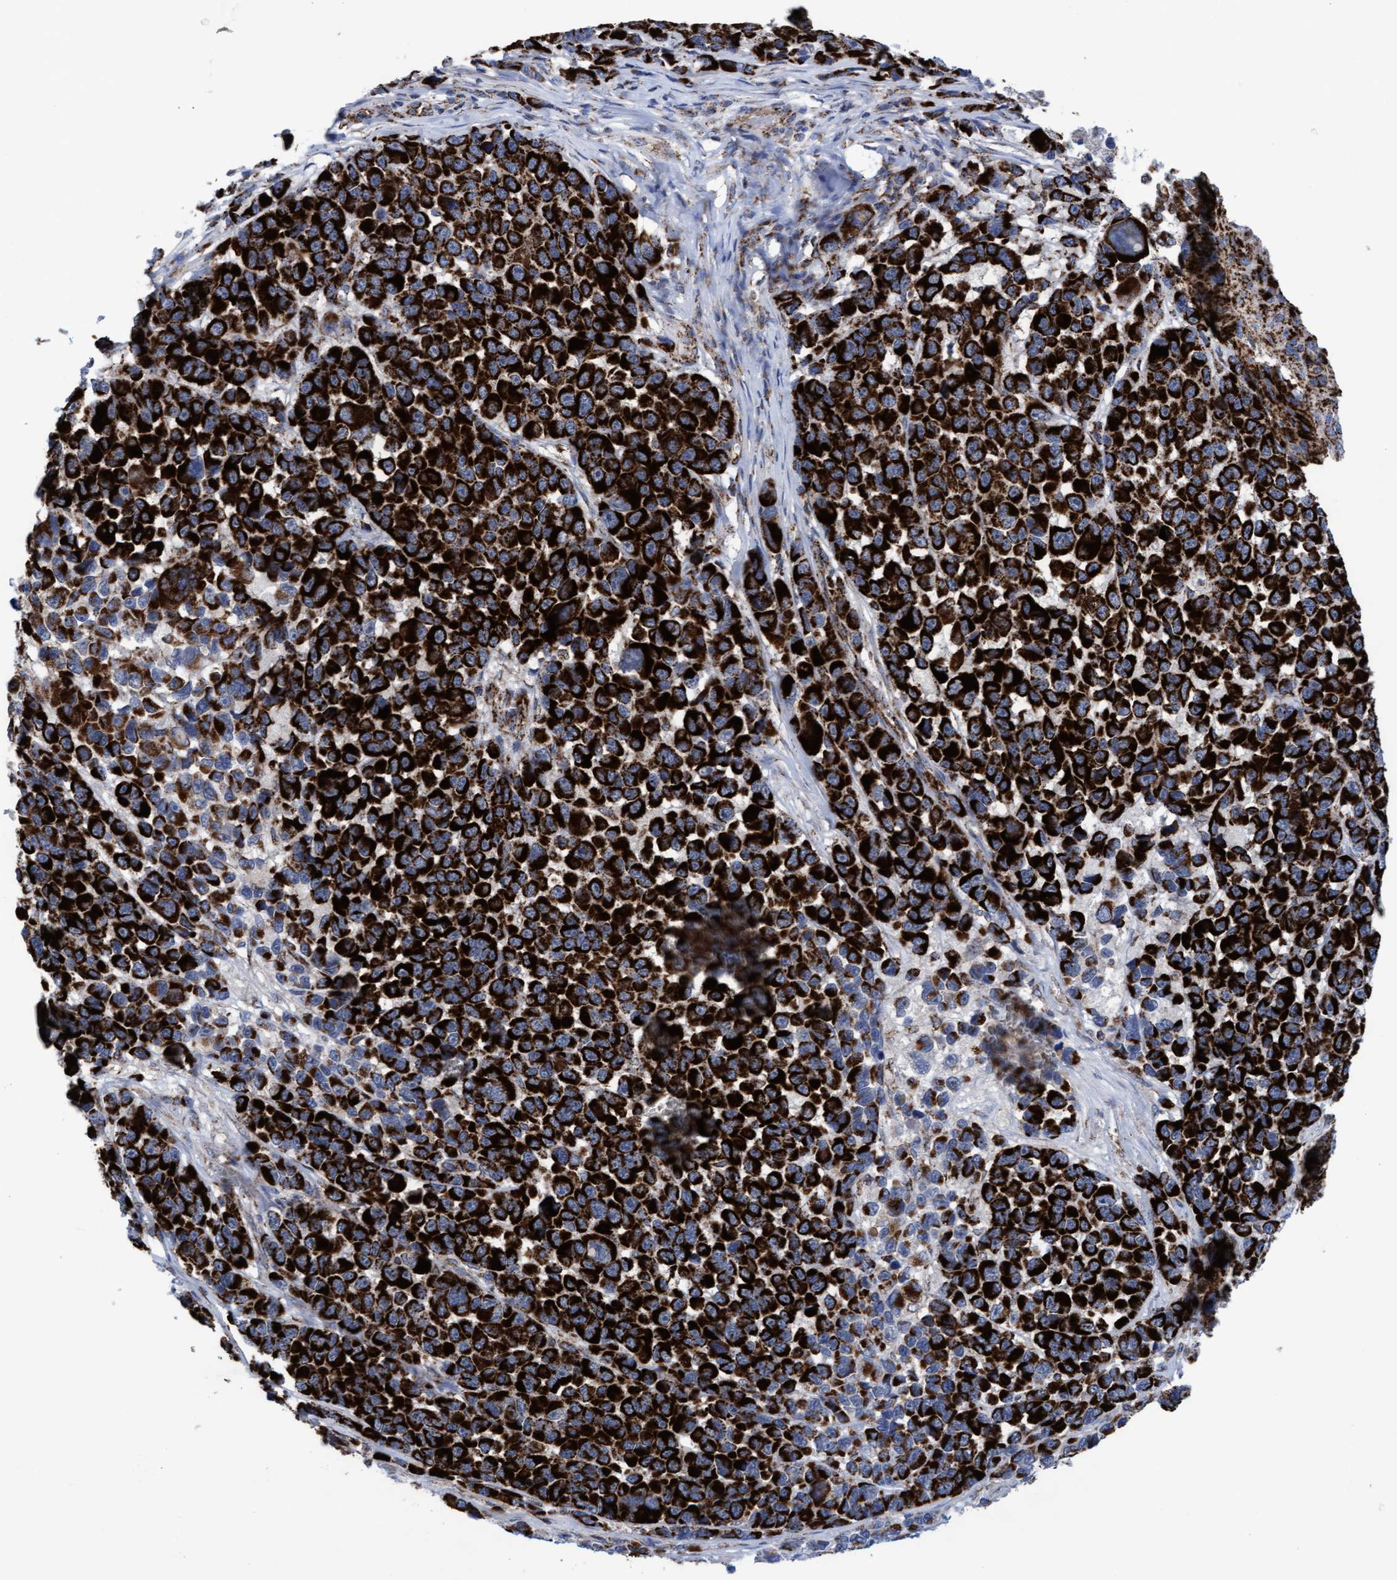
{"staining": {"intensity": "strong", "quantity": ">75%", "location": "cytoplasmic/membranous"}, "tissue": "melanoma", "cell_type": "Tumor cells", "image_type": "cancer", "snomed": [{"axis": "morphology", "description": "Malignant melanoma, NOS"}, {"axis": "topography", "description": "Skin"}], "caption": "Human melanoma stained for a protein (brown) shows strong cytoplasmic/membranous positive staining in approximately >75% of tumor cells.", "gene": "MRPL38", "patient": {"sex": "male", "age": 53}}